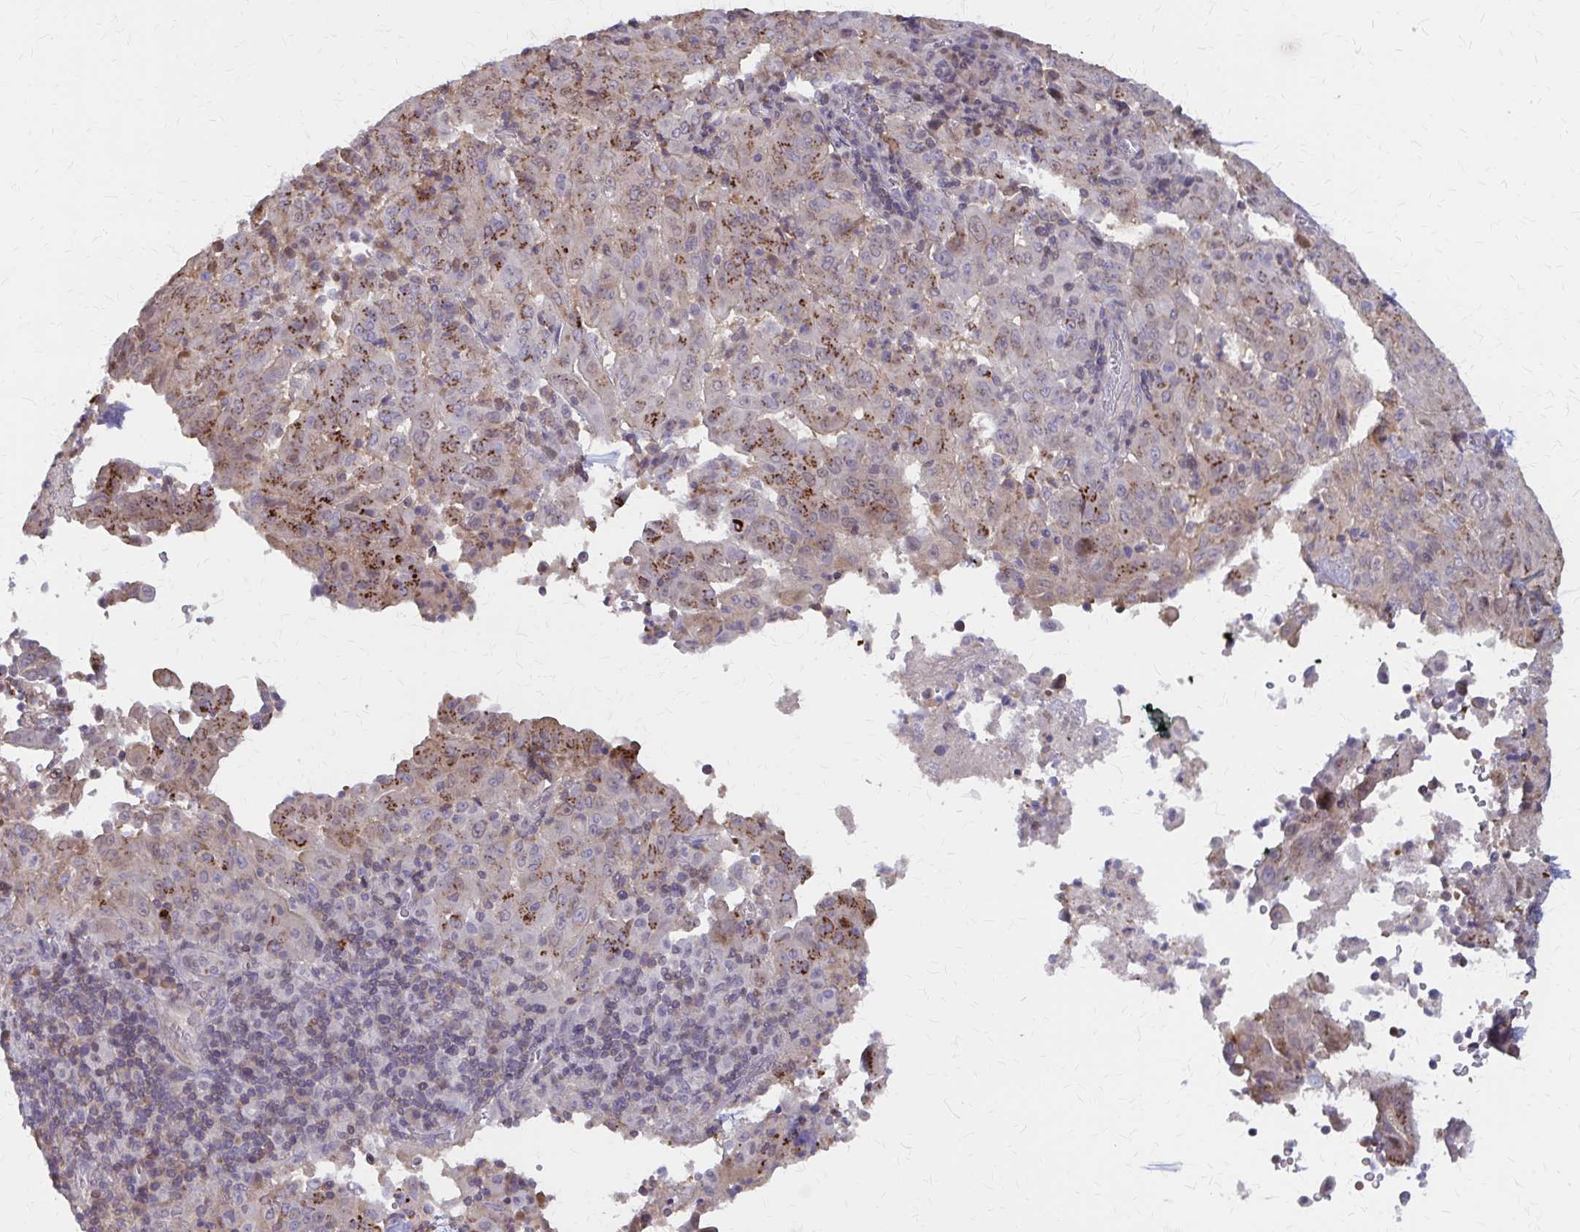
{"staining": {"intensity": "strong", "quantity": "25%-75%", "location": "cytoplasmic/membranous"}, "tissue": "pancreatic cancer", "cell_type": "Tumor cells", "image_type": "cancer", "snomed": [{"axis": "morphology", "description": "Adenocarcinoma, NOS"}, {"axis": "topography", "description": "Pancreas"}], "caption": "Pancreatic adenocarcinoma stained for a protein demonstrates strong cytoplasmic/membranous positivity in tumor cells. (Stains: DAB (3,3'-diaminobenzidine) in brown, nuclei in blue, Microscopy: brightfield microscopy at high magnification).", "gene": "IFI44L", "patient": {"sex": "male", "age": 63}}